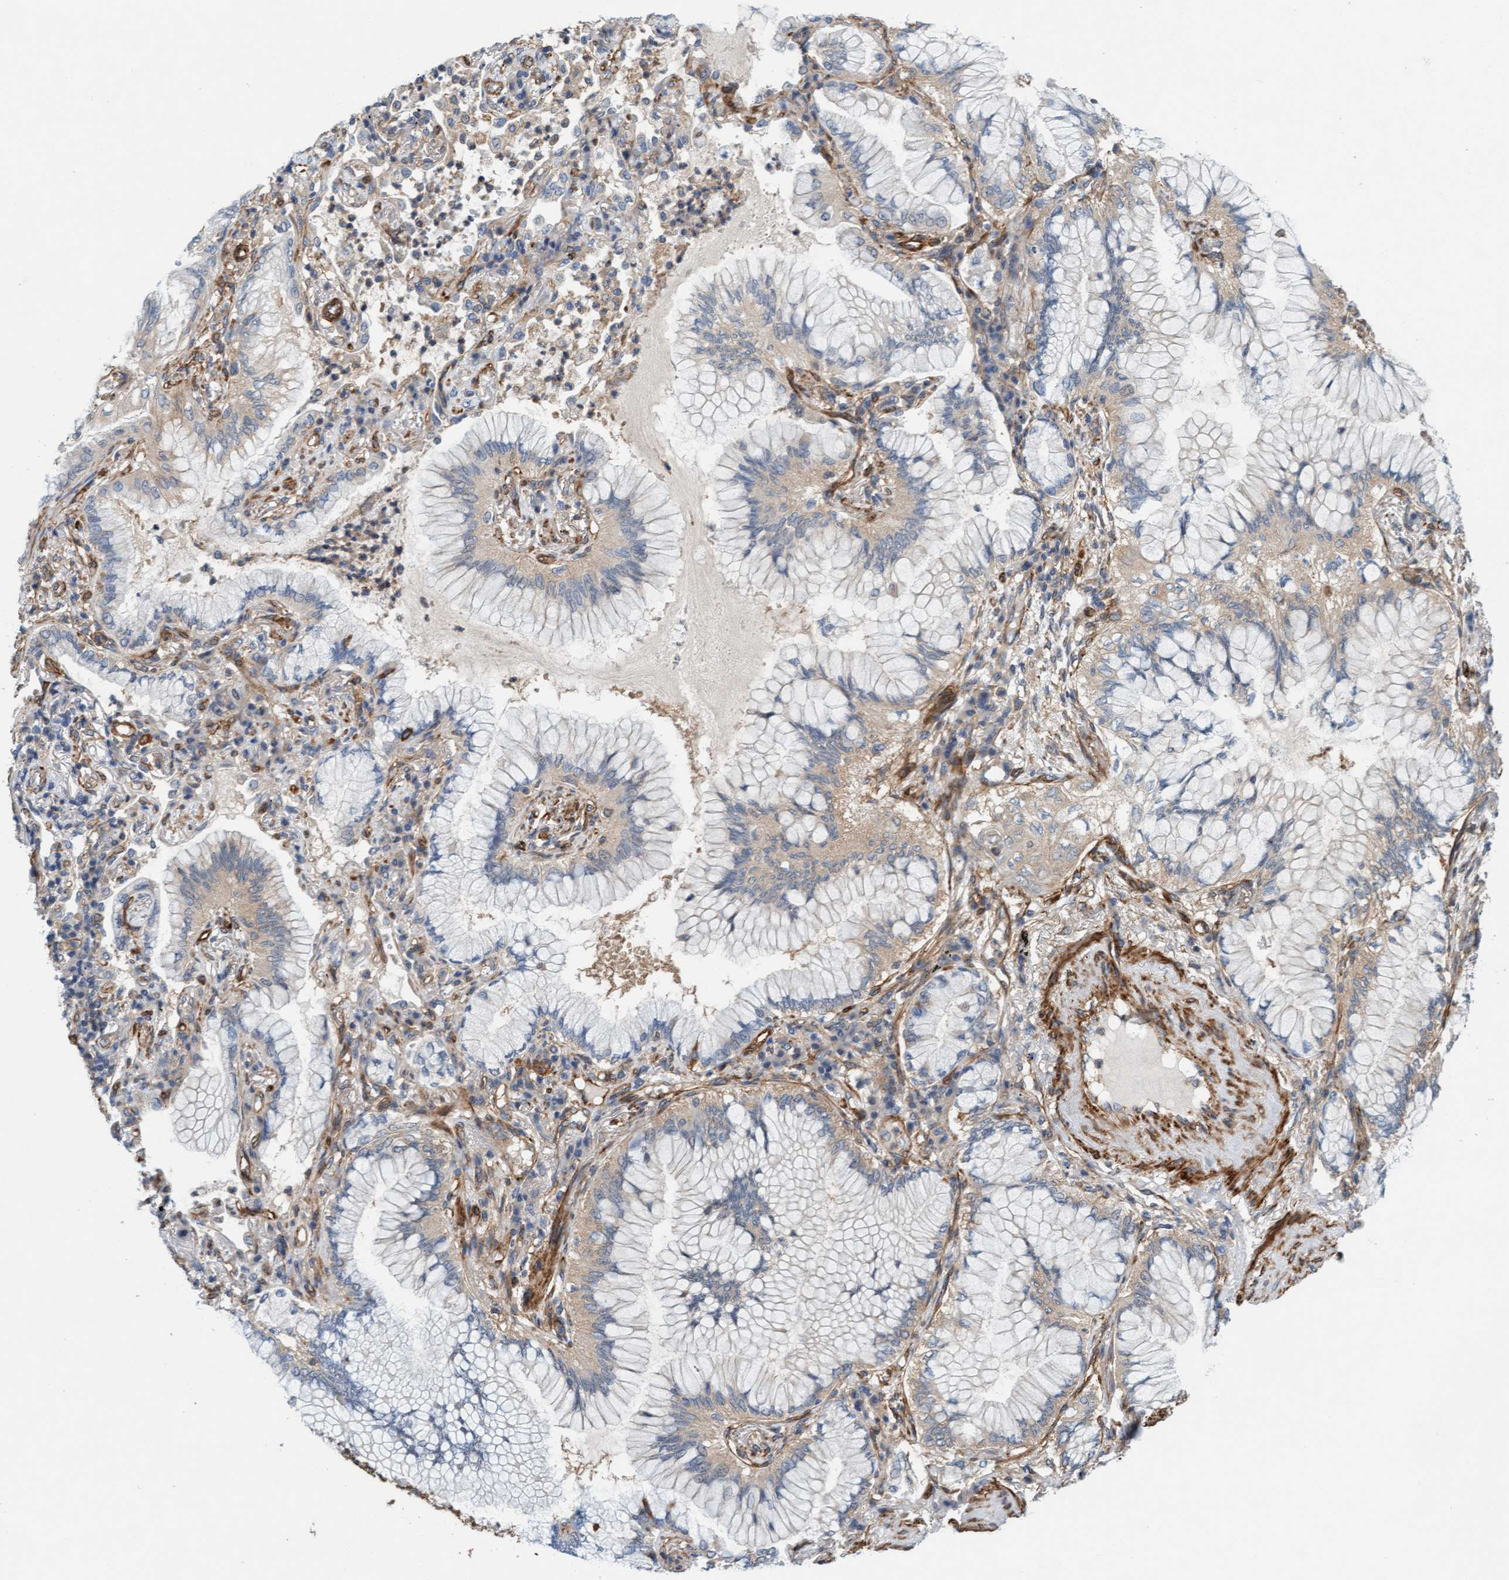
{"staining": {"intensity": "weak", "quantity": "<25%", "location": "cytoplasmic/membranous"}, "tissue": "lung cancer", "cell_type": "Tumor cells", "image_type": "cancer", "snomed": [{"axis": "morphology", "description": "Adenocarcinoma, NOS"}, {"axis": "topography", "description": "Lung"}], "caption": "DAB immunohistochemical staining of human adenocarcinoma (lung) shows no significant staining in tumor cells.", "gene": "FMNL3", "patient": {"sex": "female", "age": 70}}